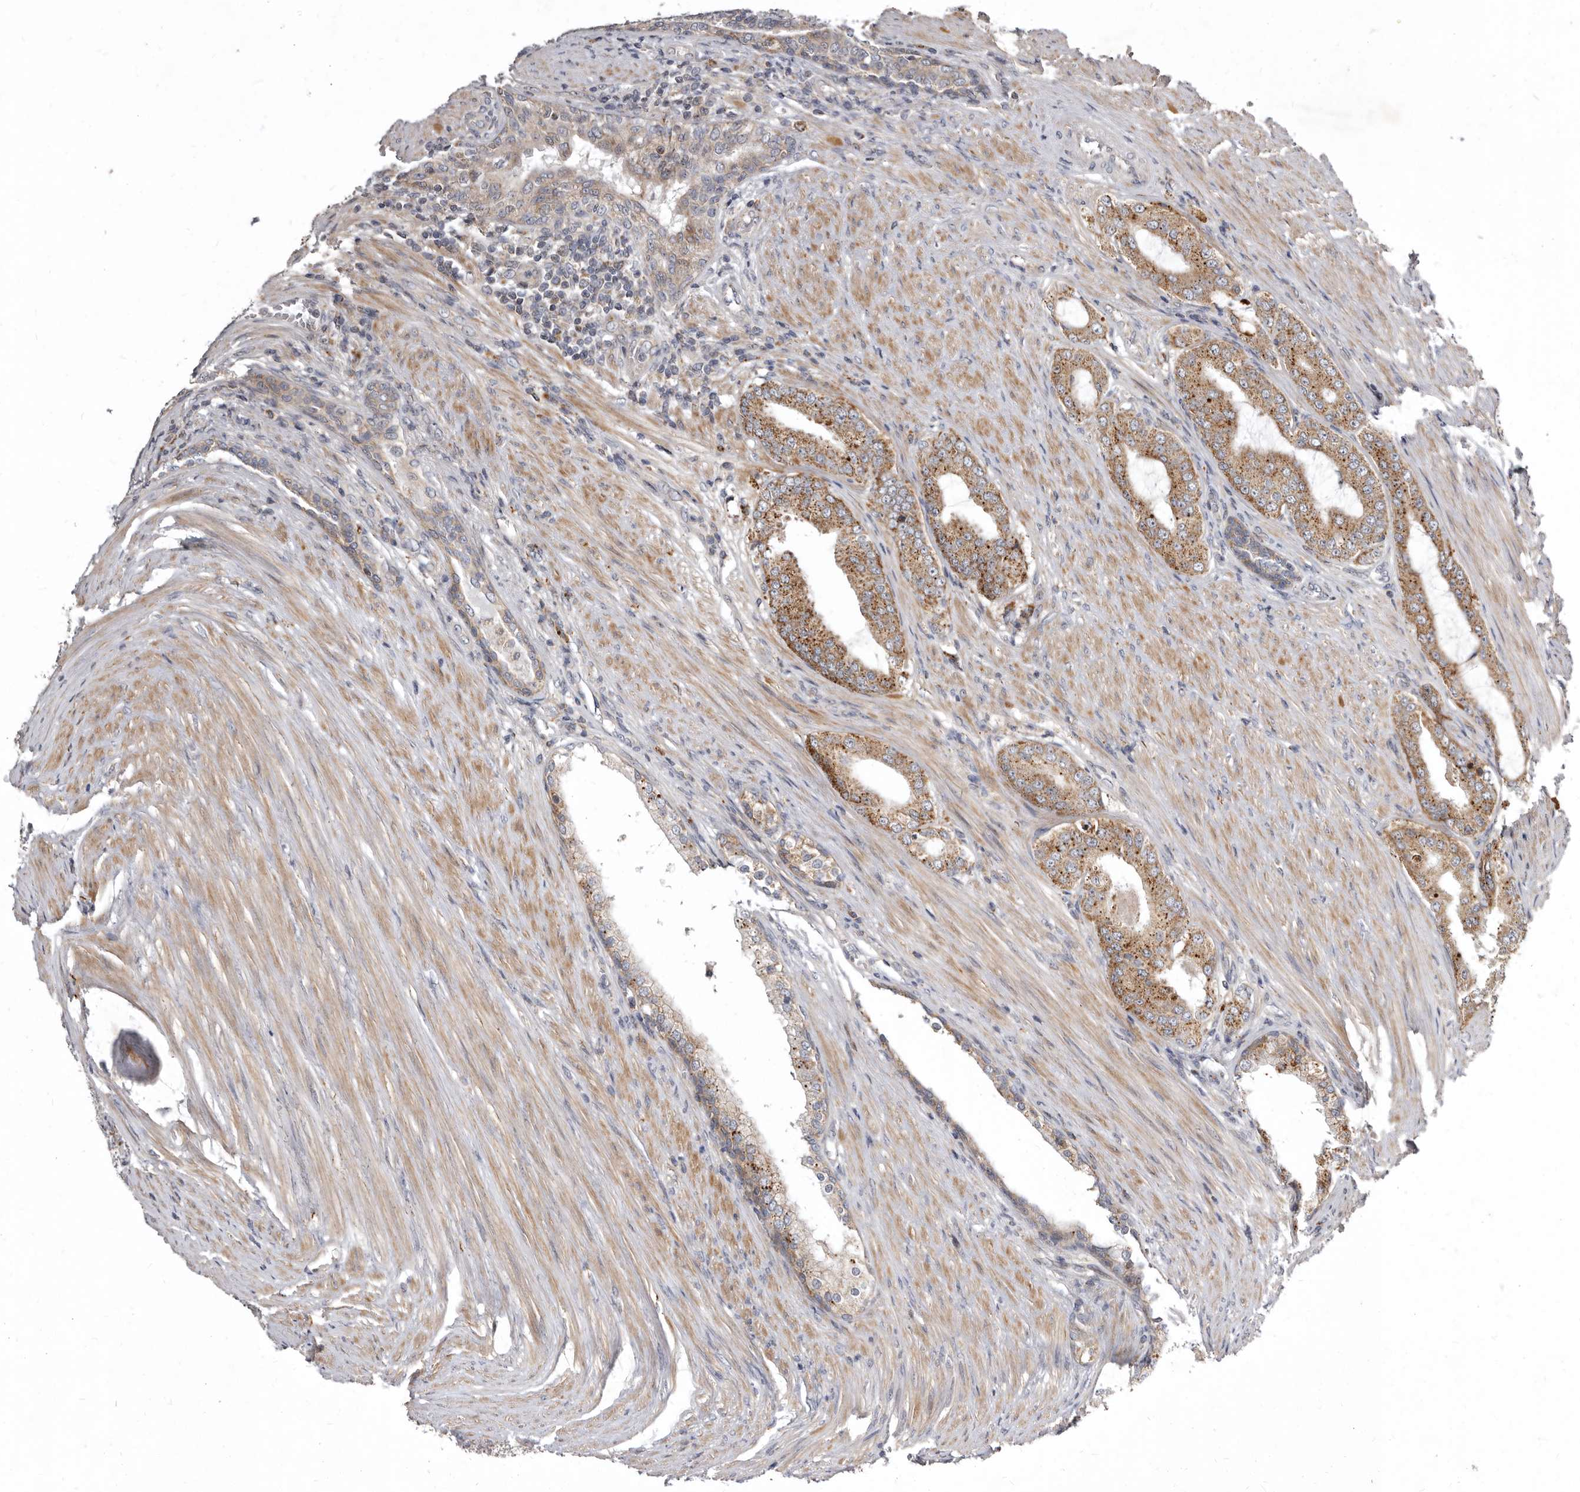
{"staining": {"intensity": "moderate", "quantity": ">75%", "location": "cytoplasmic/membranous"}, "tissue": "prostate cancer", "cell_type": "Tumor cells", "image_type": "cancer", "snomed": [{"axis": "morphology", "description": "Adenocarcinoma, High grade"}, {"axis": "topography", "description": "Prostate"}], "caption": "DAB (3,3'-diaminobenzidine) immunohistochemical staining of prostate high-grade adenocarcinoma displays moderate cytoplasmic/membranous protein expression in about >75% of tumor cells.", "gene": "SMC4", "patient": {"sex": "male", "age": 60}}